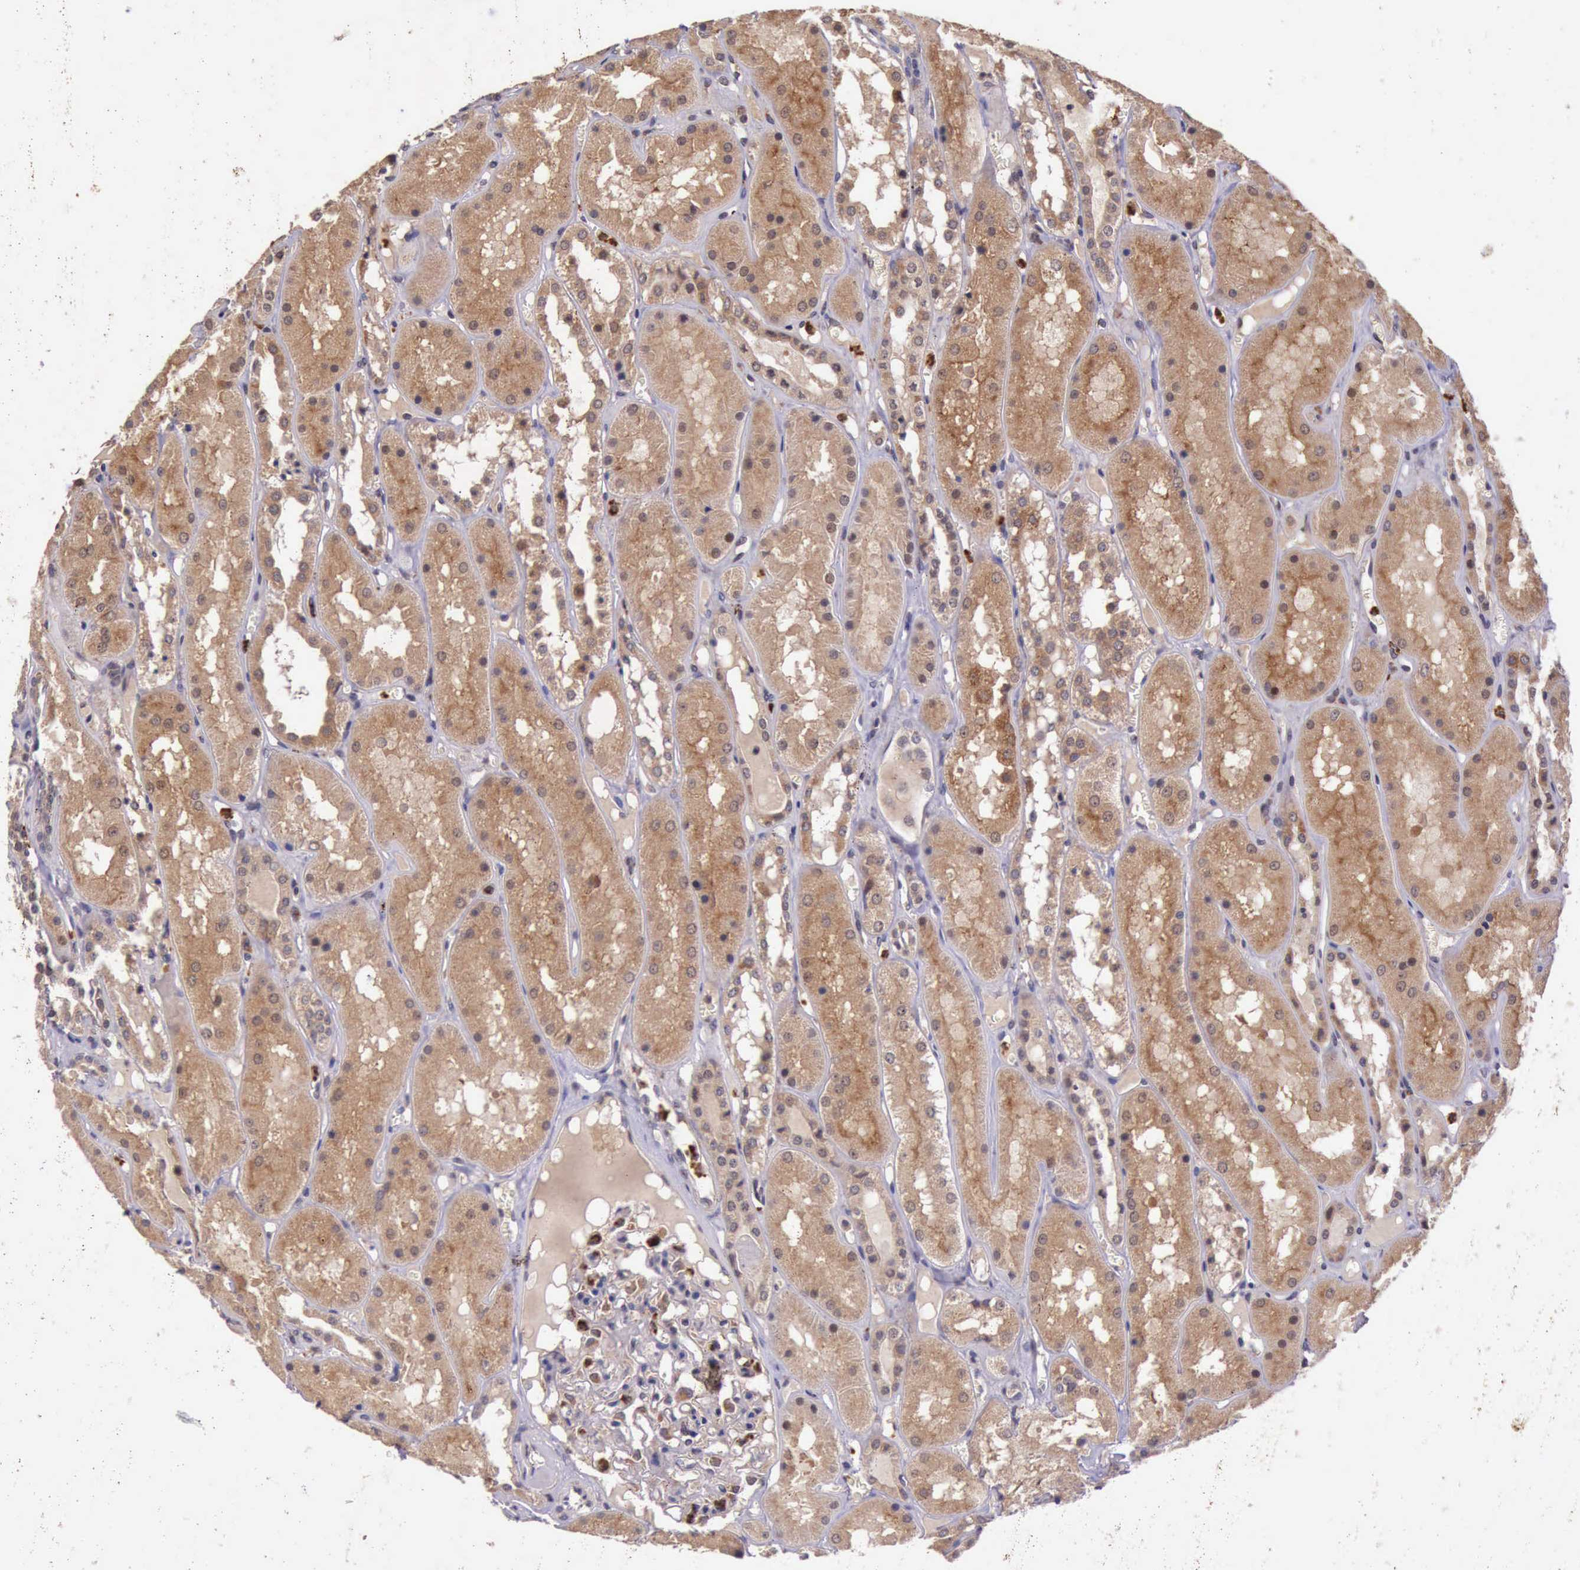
{"staining": {"intensity": "weak", "quantity": "<25%", "location": "cytoplasmic/membranous"}, "tissue": "kidney", "cell_type": "Cells in glomeruli", "image_type": "normal", "snomed": [{"axis": "morphology", "description": "Normal tissue, NOS"}, {"axis": "topography", "description": "Kidney"}], "caption": "There is no significant staining in cells in glomeruli of kidney. The staining was performed using DAB to visualize the protein expression in brown, while the nuclei were stained in blue with hematoxylin (Magnification: 20x).", "gene": "ARMCX3", "patient": {"sex": "male", "age": 36}}